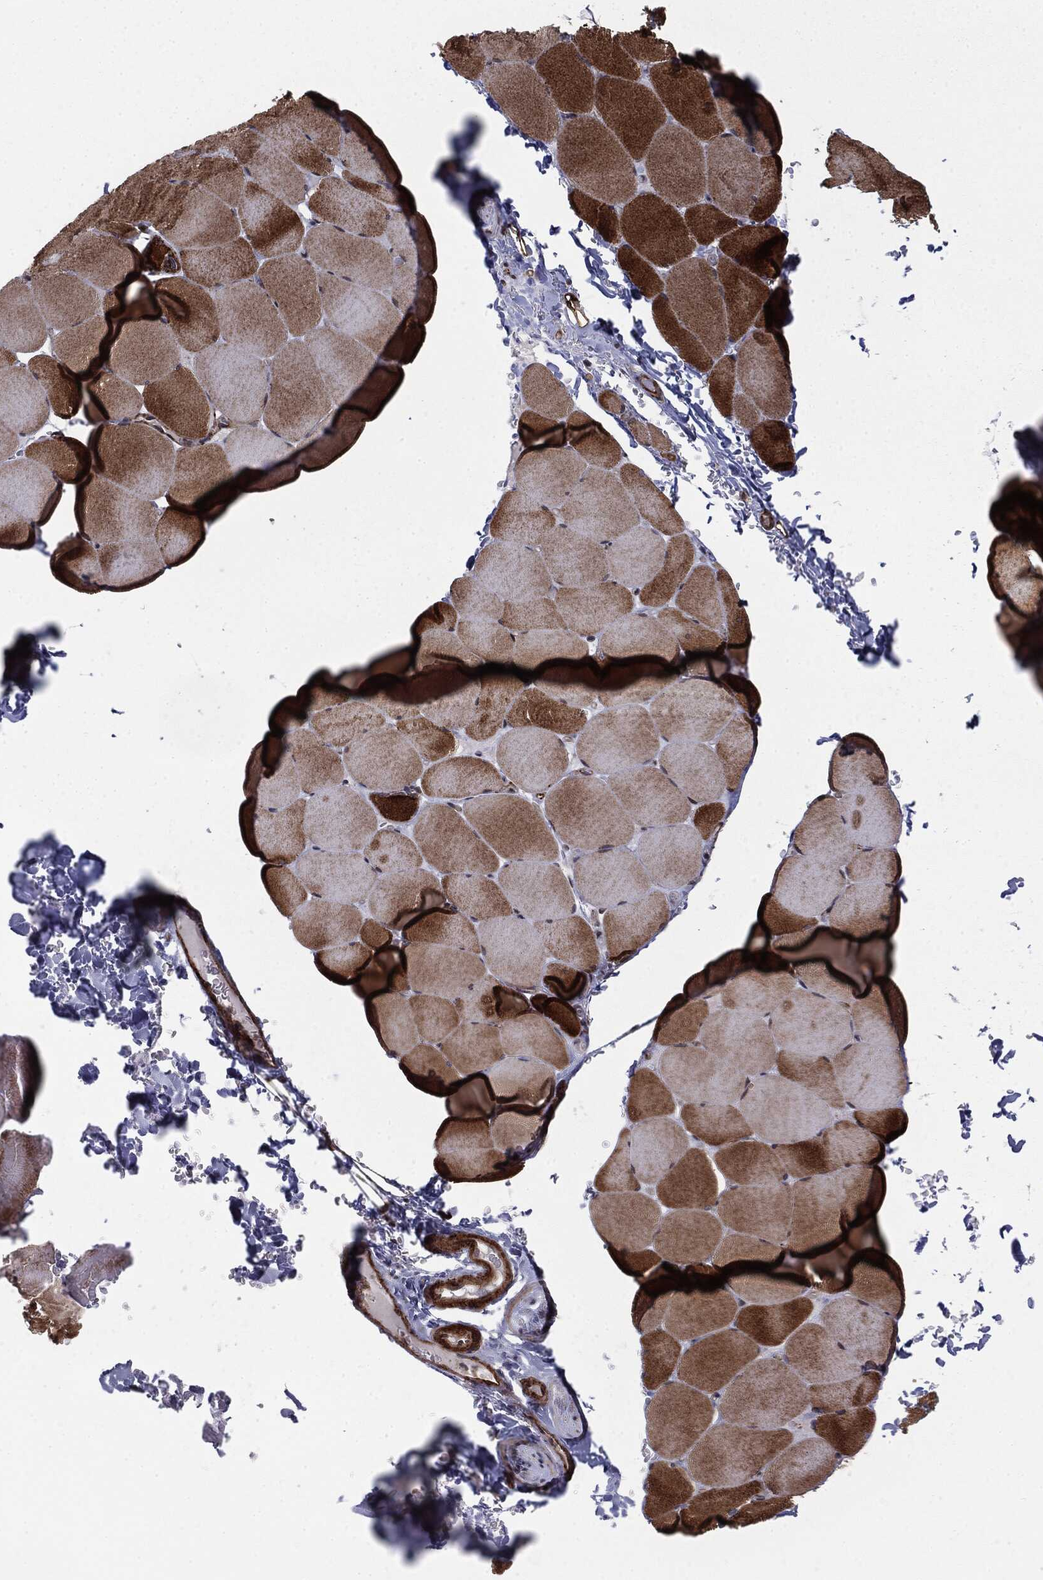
{"staining": {"intensity": "moderate", "quantity": ">75%", "location": "cytoplasmic/membranous"}, "tissue": "skeletal muscle", "cell_type": "Myocytes", "image_type": "normal", "snomed": [{"axis": "morphology", "description": "Normal tissue, NOS"}, {"axis": "topography", "description": "Skeletal muscle"}], "caption": "The image demonstrates staining of unremarkable skeletal muscle, revealing moderate cytoplasmic/membranous protein expression (brown color) within myocytes.", "gene": "PTEN", "patient": {"sex": "female", "age": 37}}